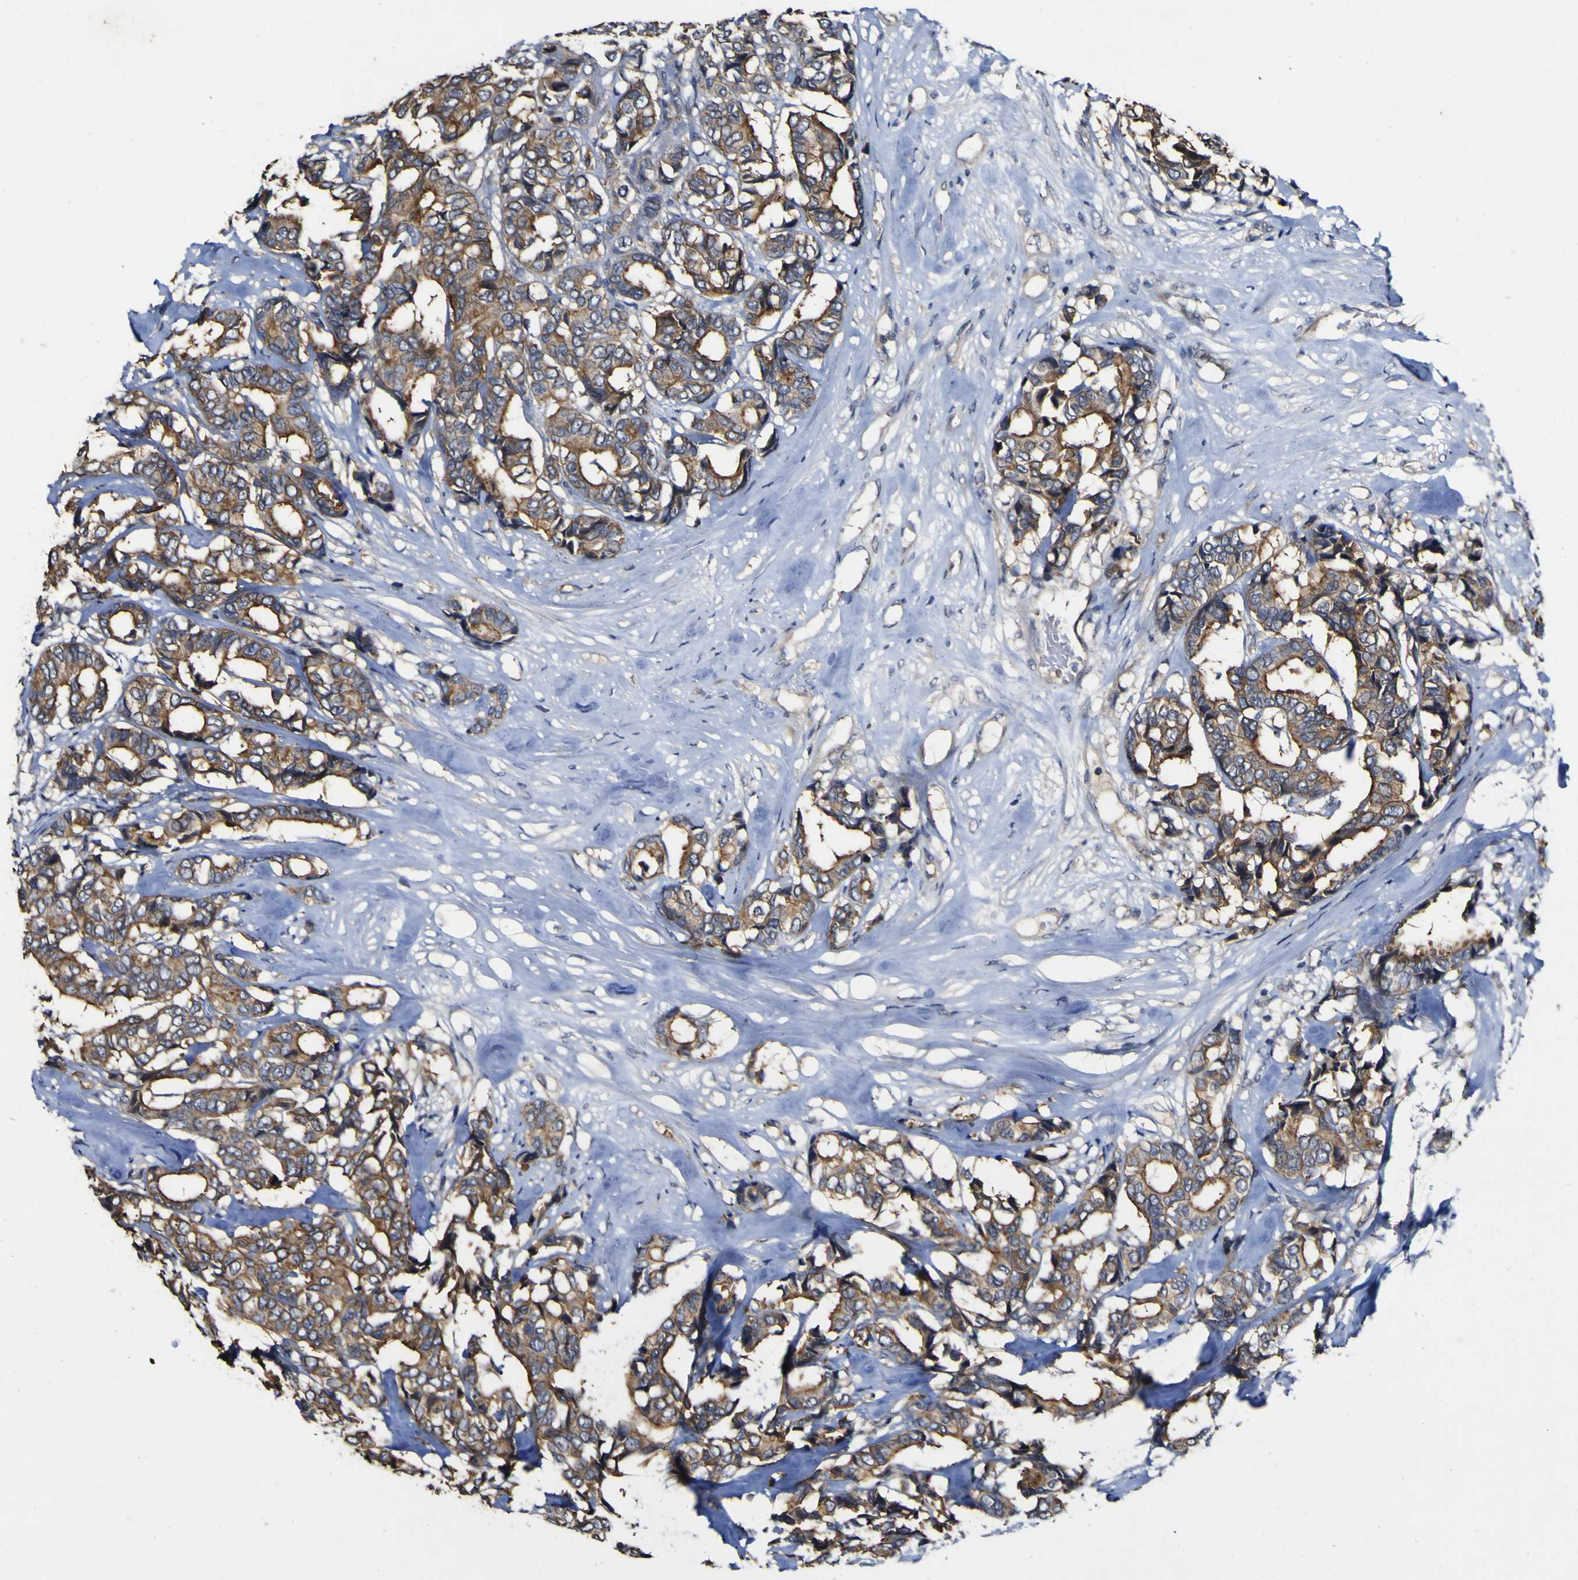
{"staining": {"intensity": "moderate", "quantity": ">75%", "location": "cytoplasmic/membranous"}, "tissue": "breast cancer", "cell_type": "Tumor cells", "image_type": "cancer", "snomed": [{"axis": "morphology", "description": "Duct carcinoma"}, {"axis": "topography", "description": "Breast"}], "caption": "Human intraductal carcinoma (breast) stained with a brown dye demonstrates moderate cytoplasmic/membranous positive staining in approximately >75% of tumor cells.", "gene": "CCL2", "patient": {"sex": "female", "age": 87}}